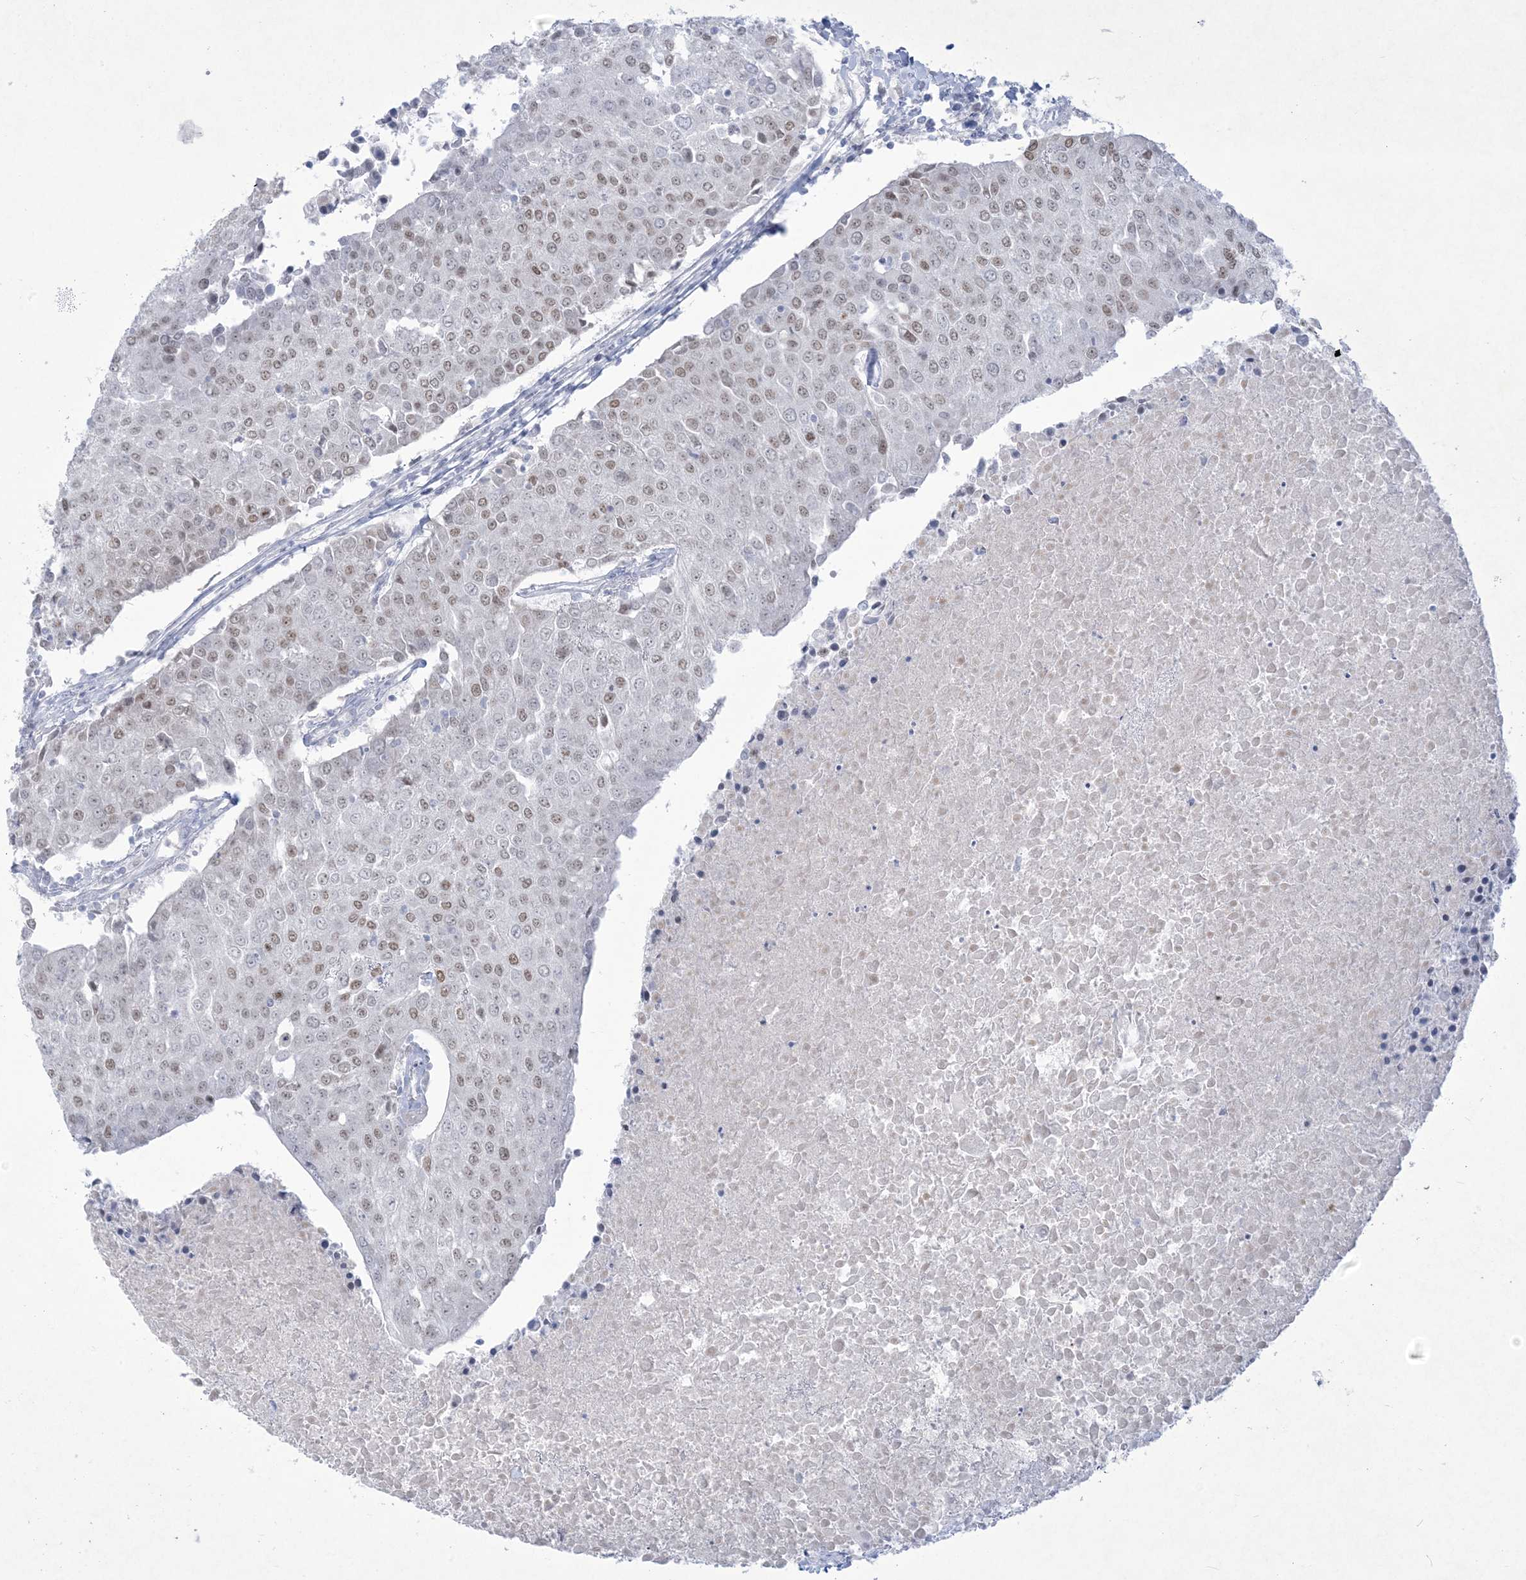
{"staining": {"intensity": "moderate", "quantity": "25%-75%", "location": "nuclear"}, "tissue": "urothelial cancer", "cell_type": "Tumor cells", "image_type": "cancer", "snomed": [{"axis": "morphology", "description": "Urothelial carcinoma, High grade"}, {"axis": "topography", "description": "Urinary bladder"}], "caption": "Moderate nuclear protein expression is appreciated in approximately 25%-75% of tumor cells in urothelial cancer.", "gene": "HOMEZ", "patient": {"sex": "female", "age": 85}}